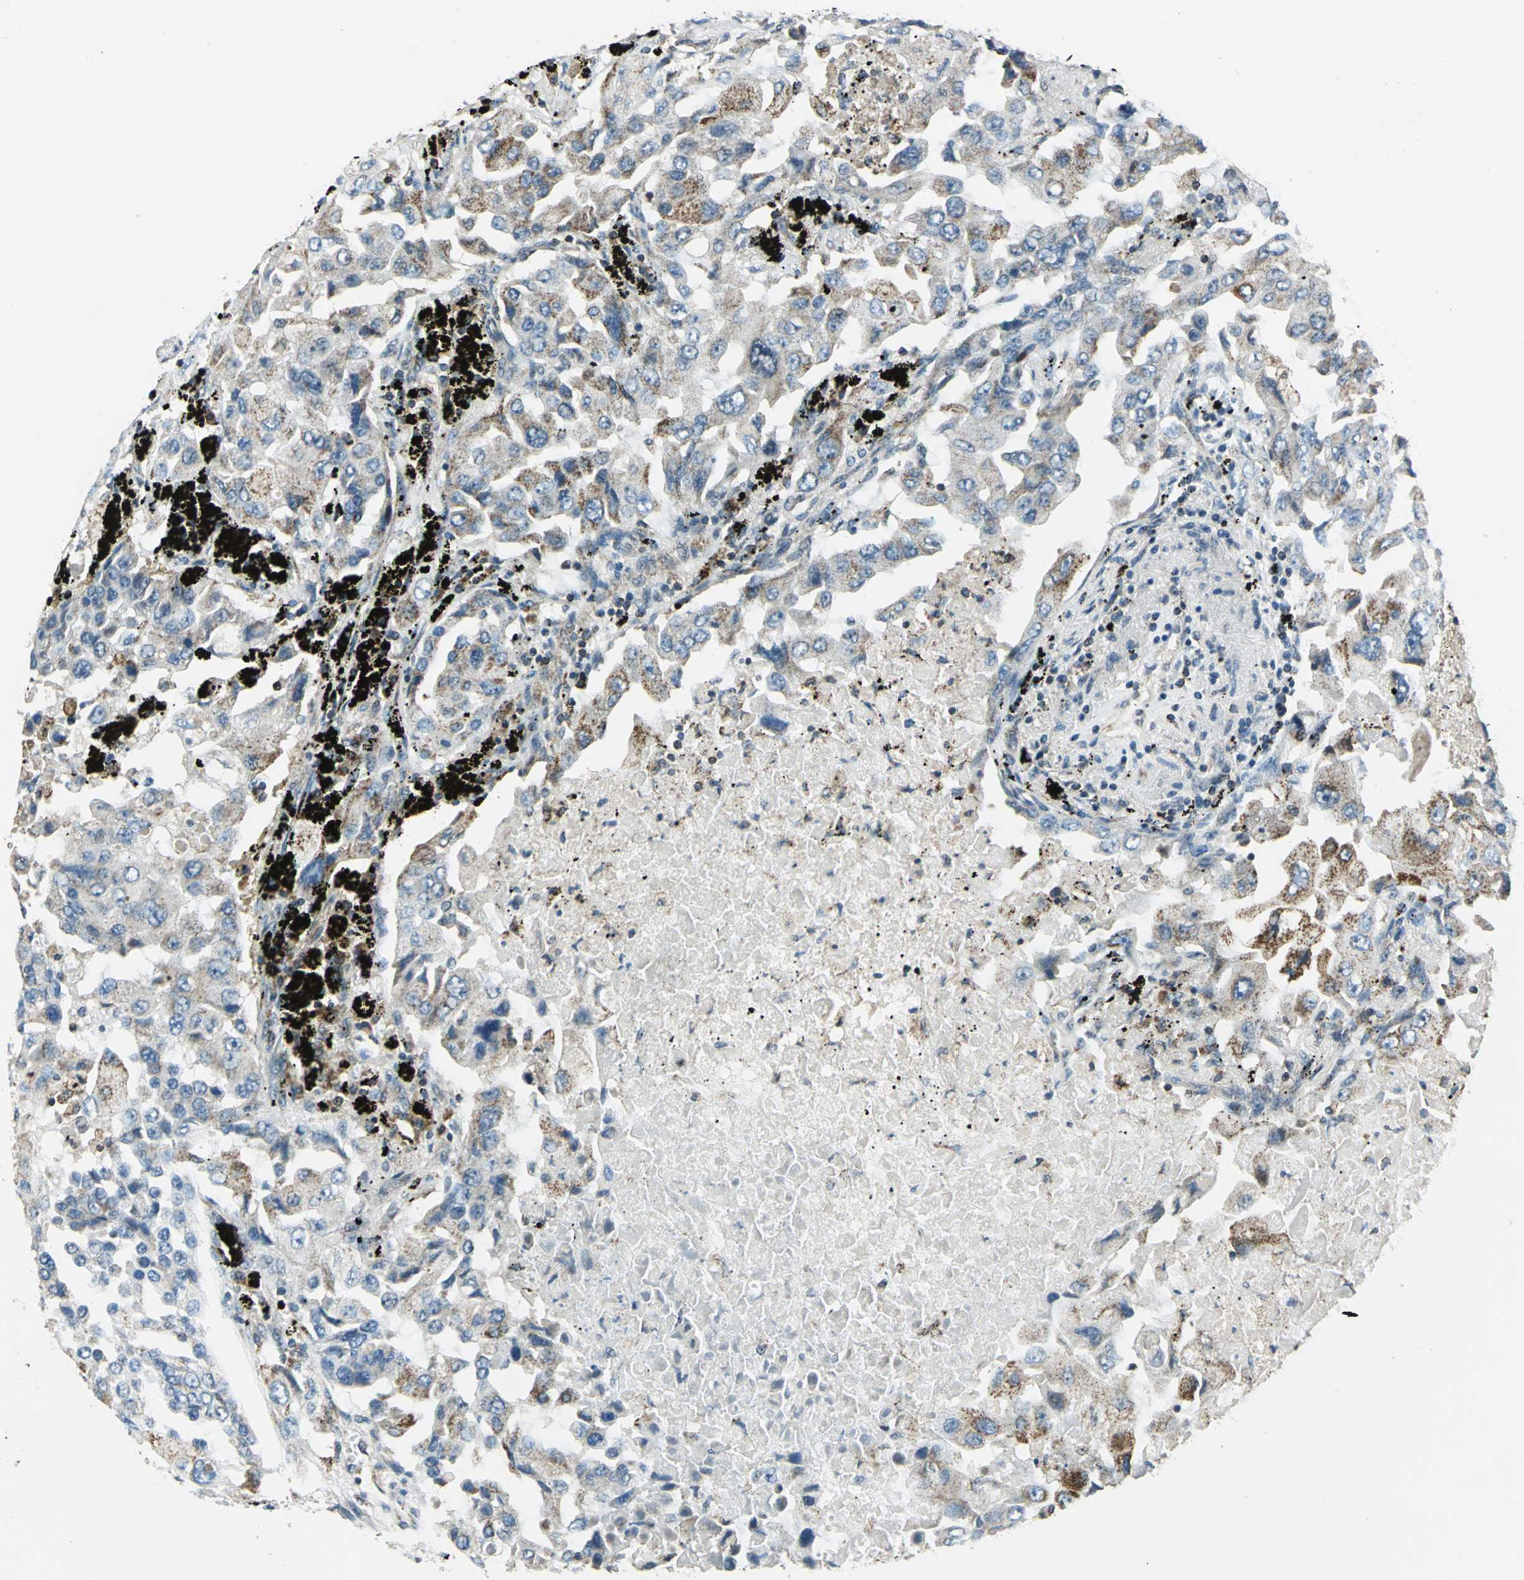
{"staining": {"intensity": "moderate", "quantity": ">75%", "location": "cytoplasmic/membranous"}, "tissue": "lung cancer", "cell_type": "Tumor cells", "image_type": "cancer", "snomed": [{"axis": "morphology", "description": "Adenocarcinoma, NOS"}, {"axis": "topography", "description": "Lung"}], "caption": "This photomicrograph shows immunohistochemistry staining of adenocarcinoma (lung), with medium moderate cytoplasmic/membranous staining in approximately >75% of tumor cells.", "gene": "NUDT2", "patient": {"sex": "female", "age": 65}}